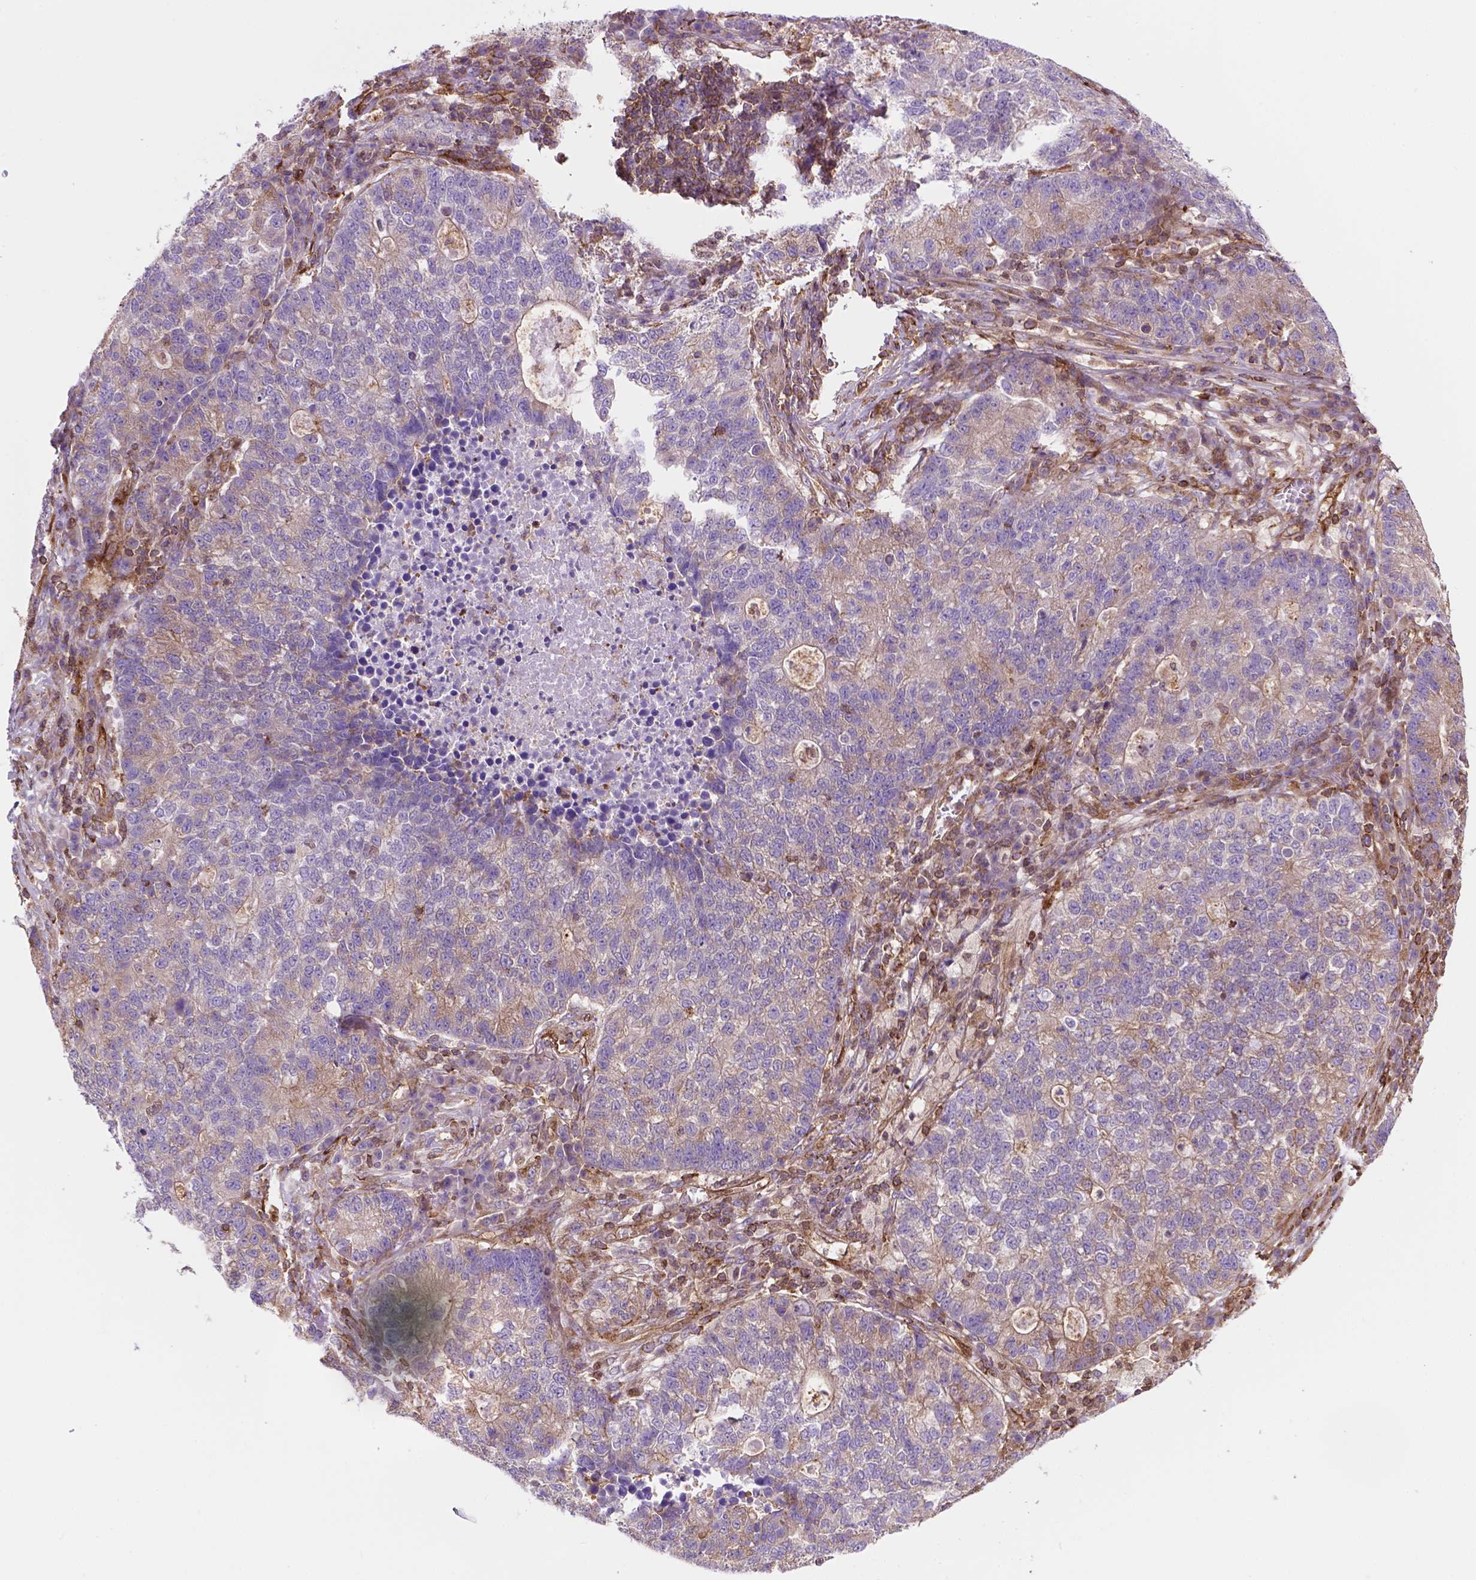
{"staining": {"intensity": "negative", "quantity": "none", "location": "none"}, "tissue": "lung cancer", "cell_type": "Tumor cells", "image_type": "cancer", "snomed": [{"axis": "morphology", "description": "Adenocarcinoma, NOS"}, {"axis": "topography", "description": "Lung"}], "caption": "This is a micrograph of IHC staining of adenocarcinoma (lung), which shows no staining in tumor cells.", "gene": "DCN", "patient": {"sex": "male", "age": 57}}